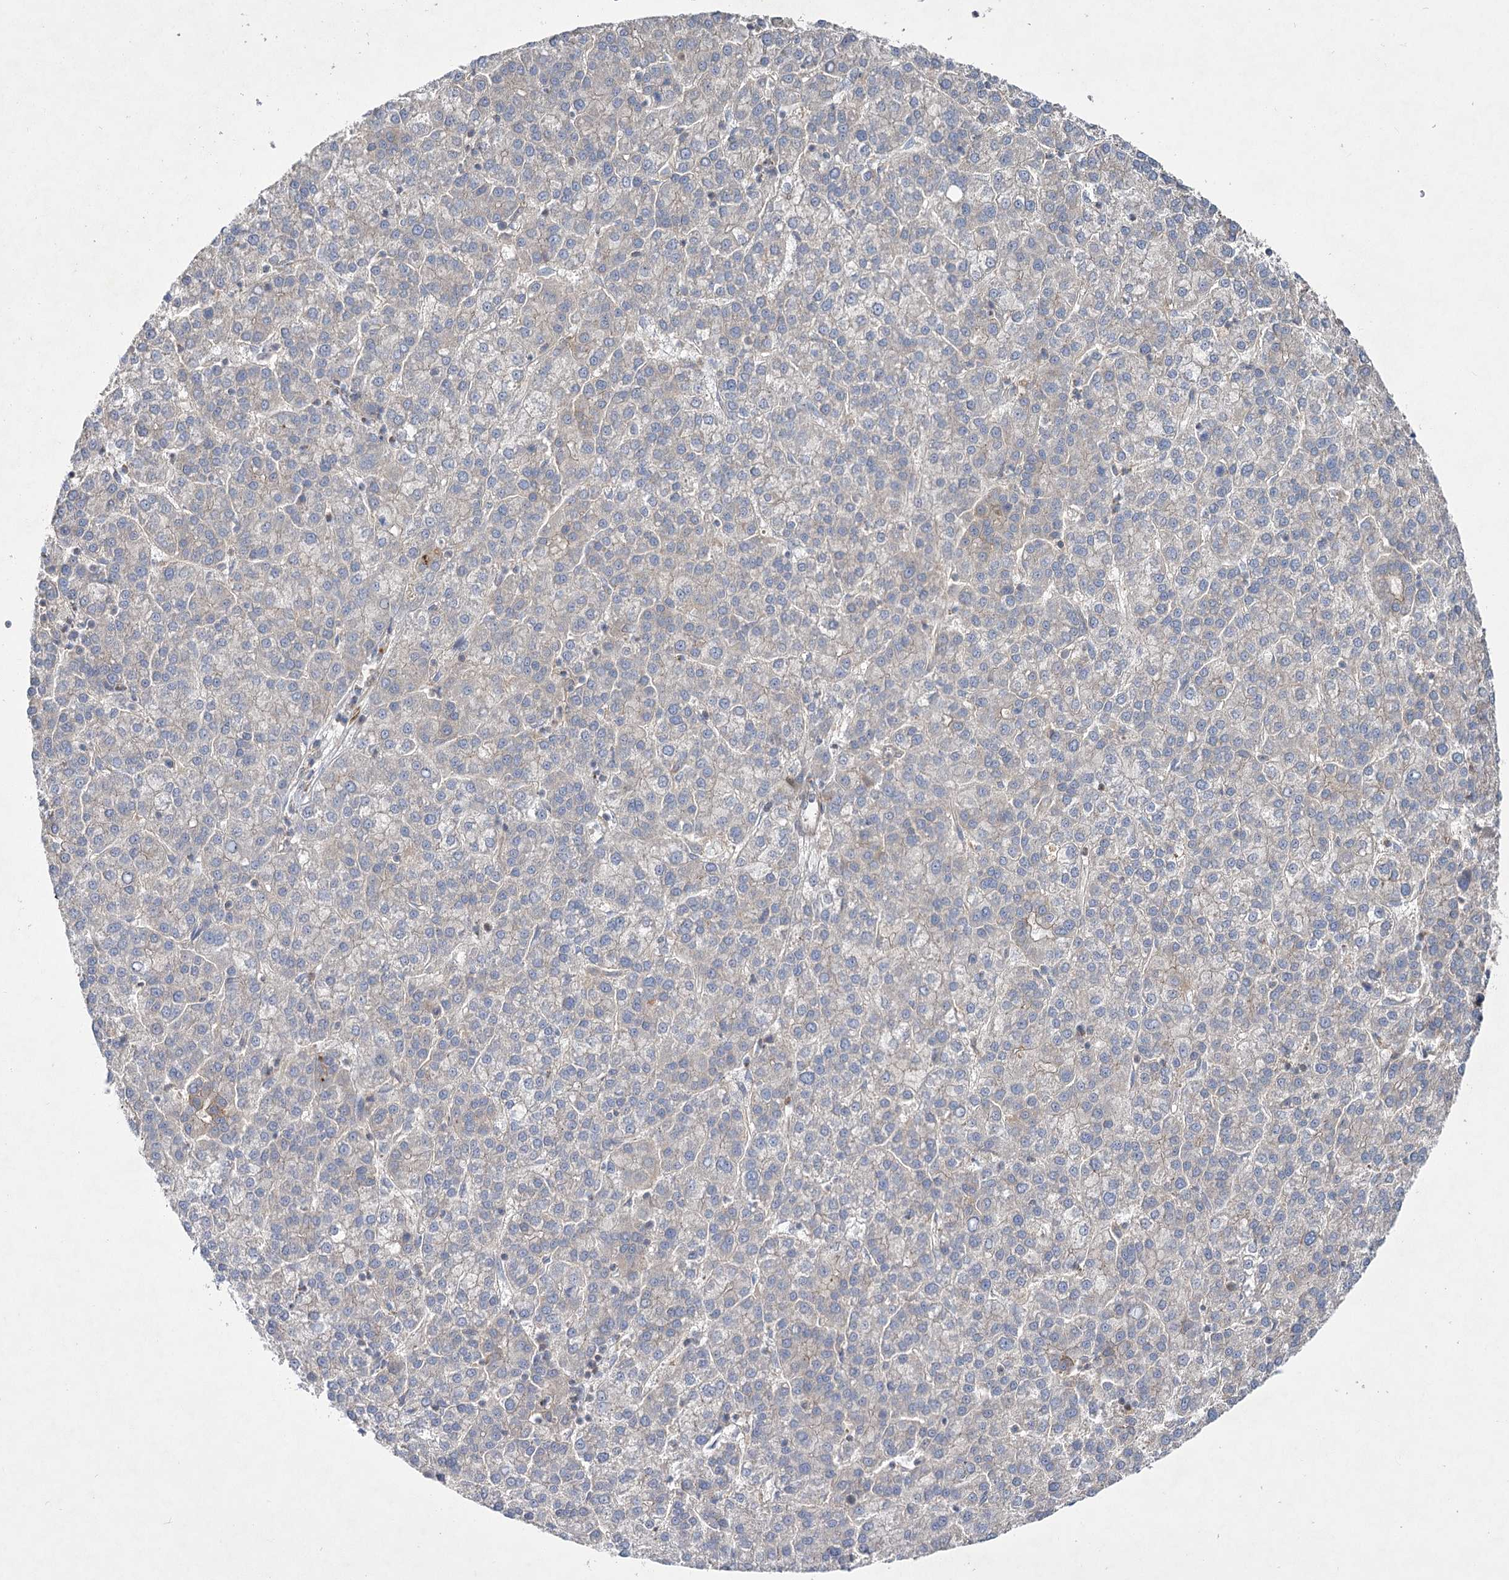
{"staining": {"intensity": "weak", "quantity": "<25%", "location": "cytoplasmic/membranous"}, "tissue": "liver cancer", "cell_type": "Tumor cells", "image_type": "cancer", "snomed": [{"axis": "morphology", "description": "Carcinoma, Hepatocellular, NOS"}, {"axis": "topography", "description": "Liver"}], "caption": "Immunohistochemistry micrograph of neoplastic tissue: human hepatocellular carcinoma (liver) stained with DAB exhibits no significant protein staining in tumor cells.", "gene": "KIAA0825", "patient": {"sex": "female", "age": 58}}